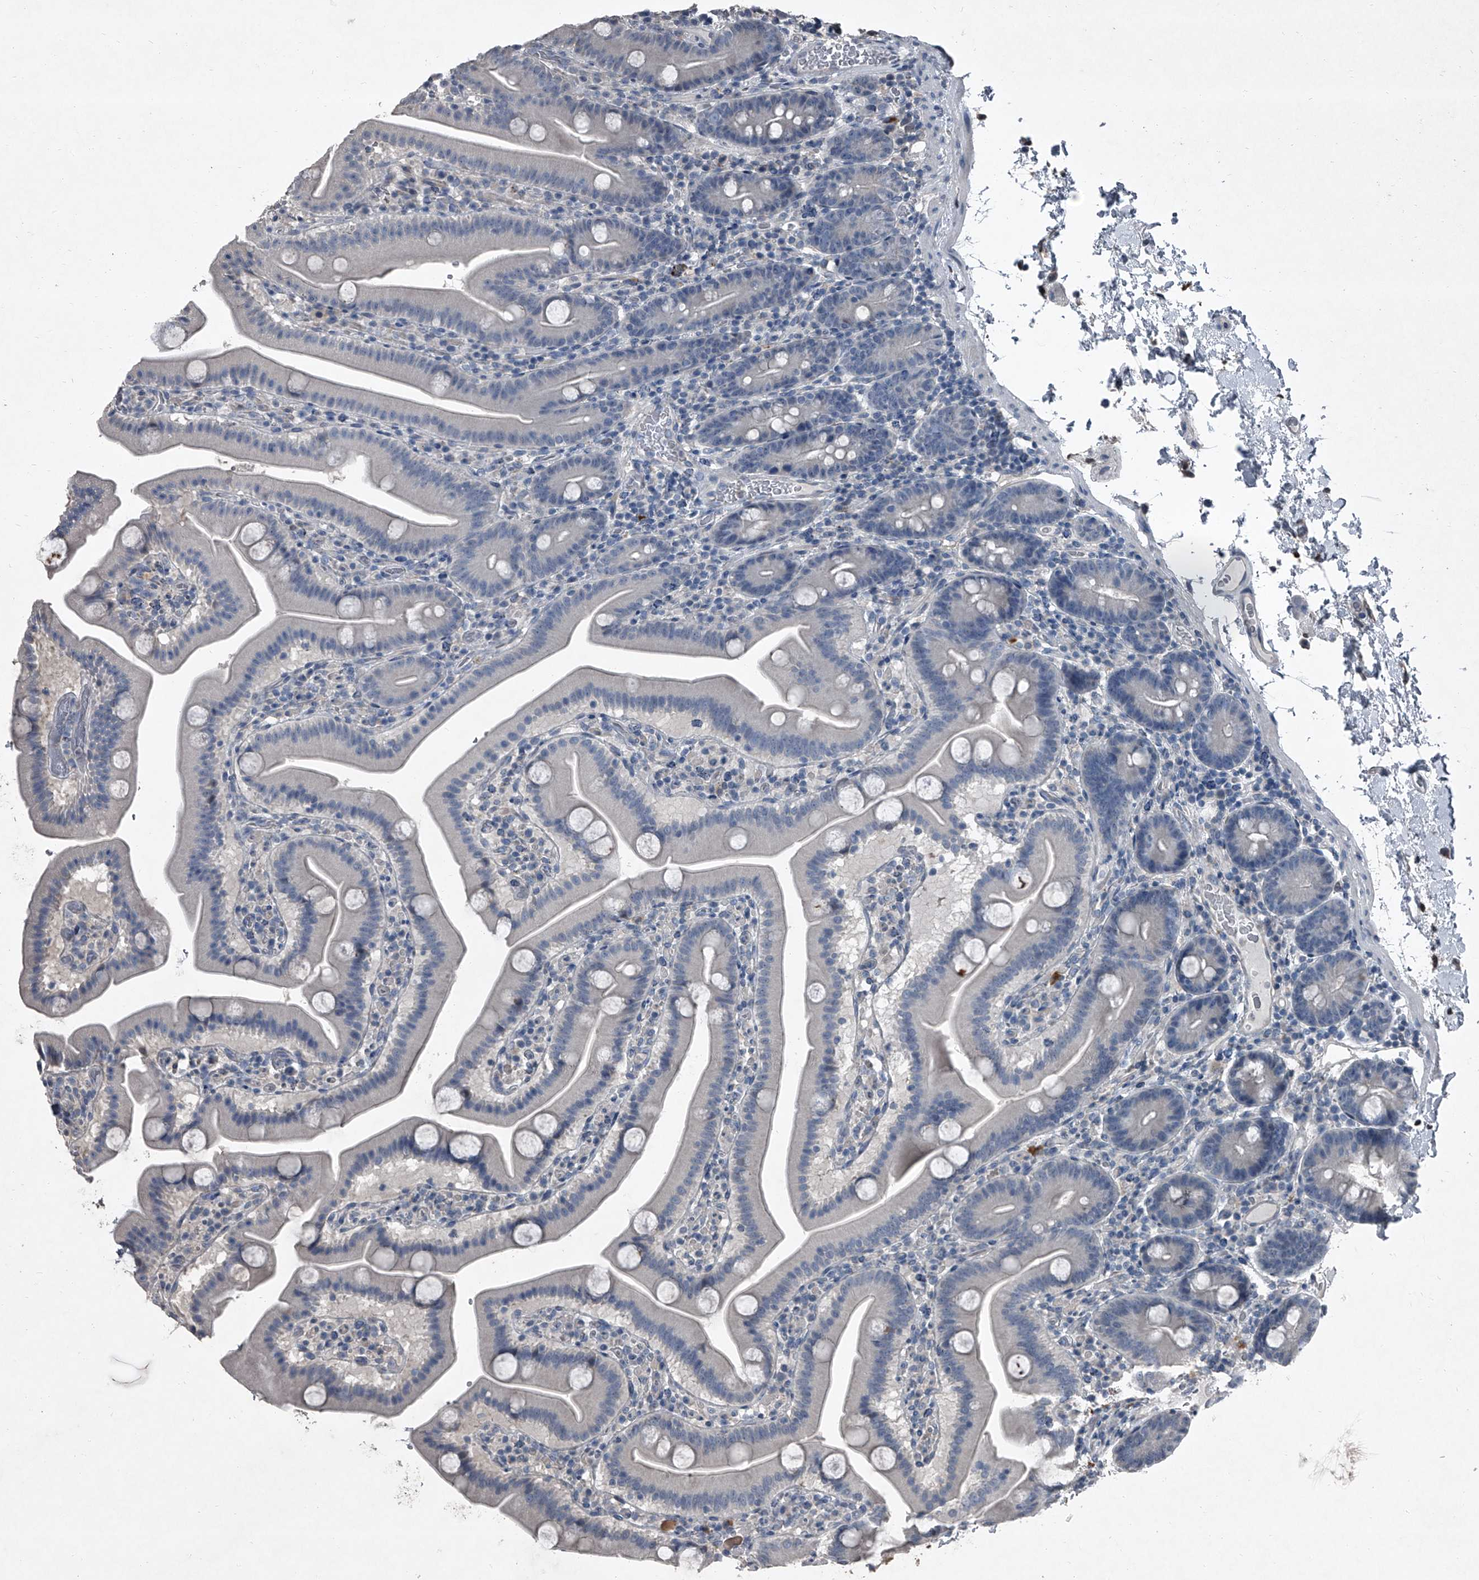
{"staining": {"intensity": "negative", "quantity": "none", "location": "none"}, "tissue": "duodenum", "cell_type": "Glandular cells", "image_type": "normal", "snomed": [{"axis": "morphology", "description": "Normal tissue, NOS"}, {"axis": "topography", "description": "Duodenum"}], "caption": "Immunohistochemistry (IHC) photomicrograph of normal duodenum stained for a protein (brown), which displays no expression in glandular cells. (DAB immunohistochemistry (IHC) with hematoxylin counter stain).", "gene": "HEPHL1", "patient": {"sex": "male", "age": 55}}